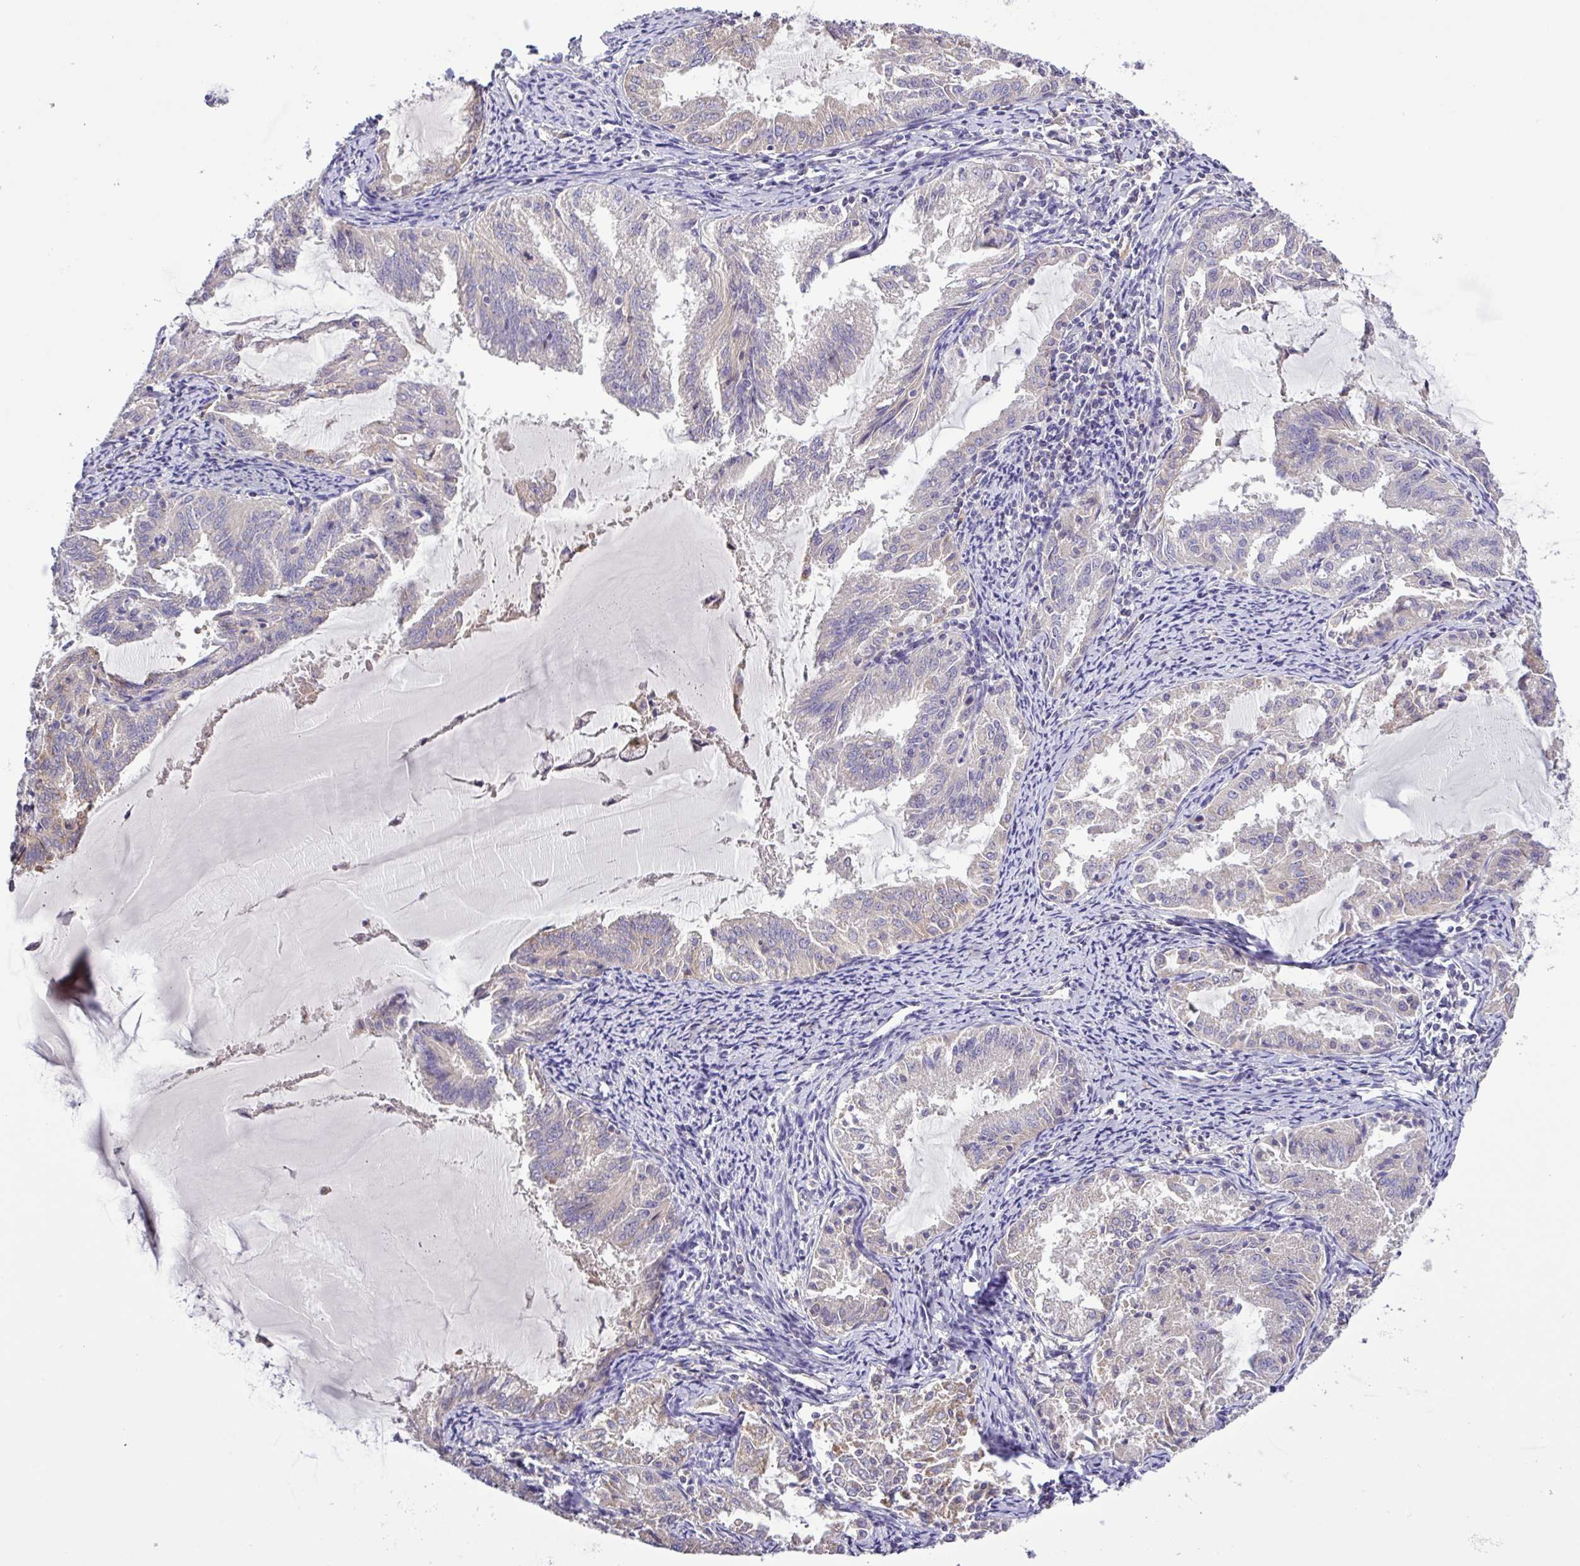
{"staining": {"intensity": "negative", "quantity": "none", "location": "none"}, "tissue": "endometrial cancer", "cell_type": "Tumor cells", "image_type": "cancer", "snomed": [{"axis": "morphology", "description": "Adenocarcinoma, NOS"}, {"axis": "topography", "description": "Endometrium"}], "caption": "Tumor cells are negative for brown protein staining in endometrial cancer (adenocarcinoma).", "gene": "SFTPB", "patient": {"sex": "female", "age": 70}}